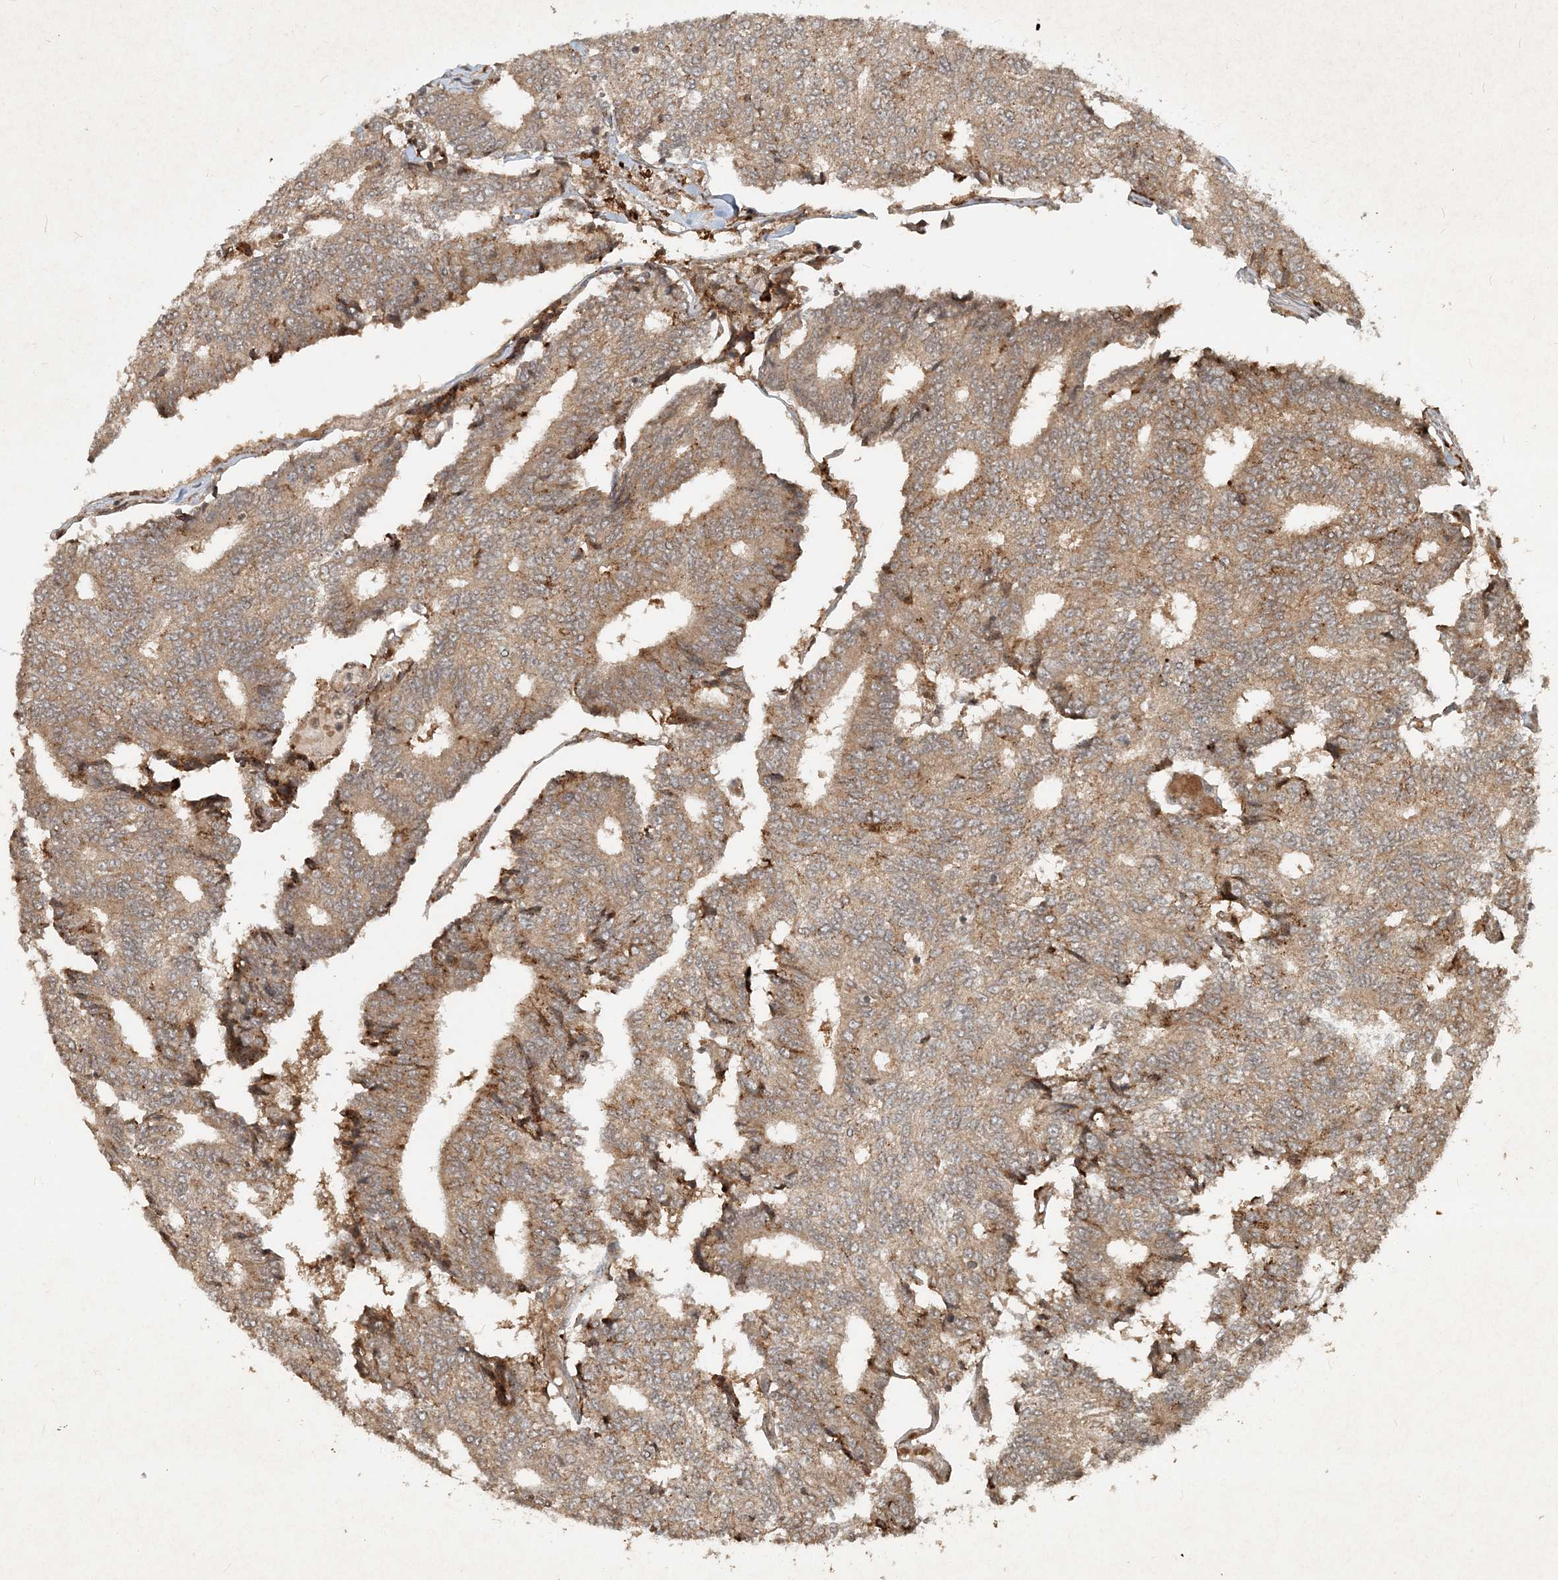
{"staining": {"intensity": "moderate", "quantity": ">75%", "location": "cytoplasmic/membranous"}, "tissue": "prostate cancer", "cell_type": "Tumor cells", "image_type": "cancer", "snomed": [{"axis": "morphology", "description": "Normal tissue, NOS"}, {"axis": "morphology", "description": "Adenocarcinoma, High grade"}, {"axis": "topography", "description": "Prostate"}, {"axis": "topography", "description": "Seminal veicle"}], "caption": "About >75% of tumor cells in human prostate cancer exhibit moderate cytoplasmic/membranous protein staining as visualized by brown immunohistochemical staining.", "gene": "NARS1", "patient": {"sex": "male", "age": 55}}